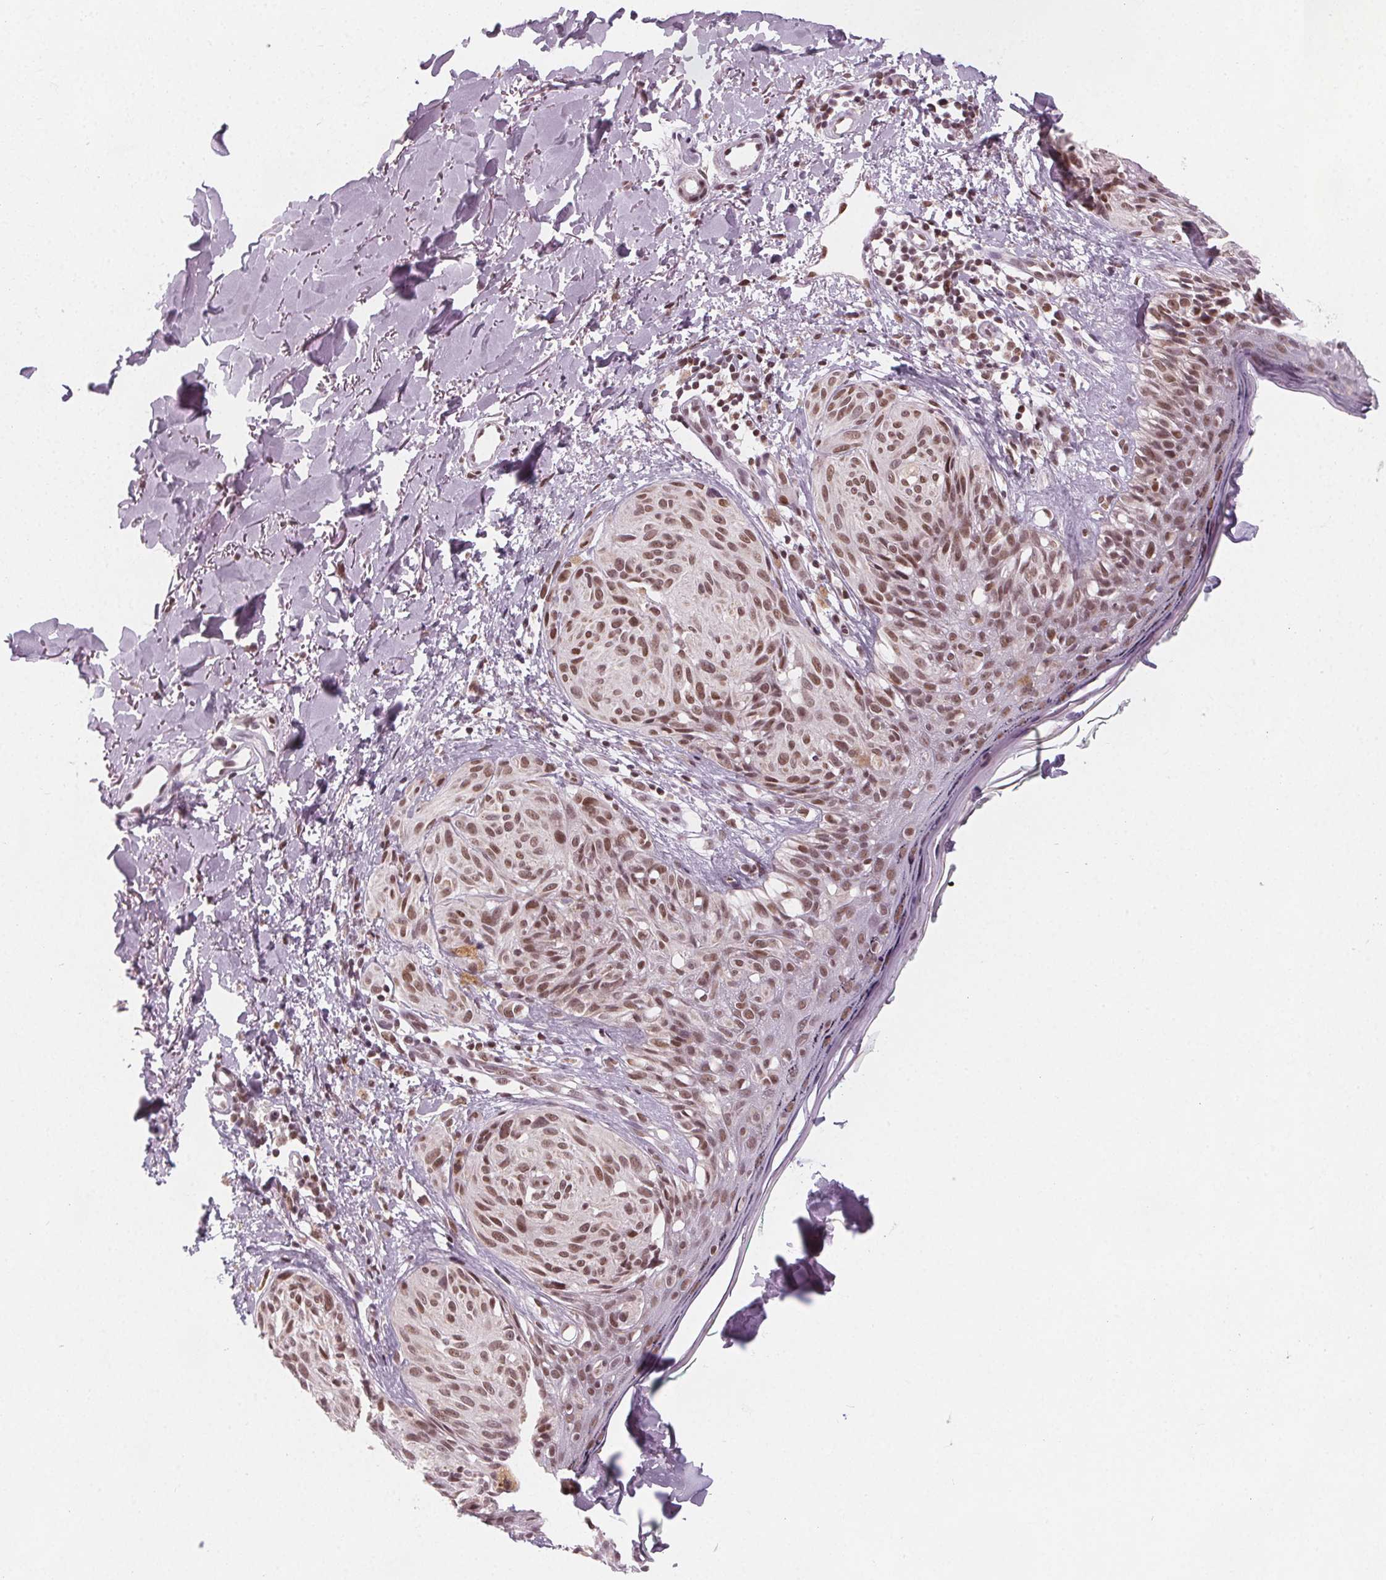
{"staining": {"intensity": "moderate", "quantity": ">75%", "location": "nuclear"}, "tissue": "melanoma", "cell_type": "Tumor cells", "image_type": "cancer", "snomed": [{"axis": "morphology", "description": "Malignant melanoma, NOS"}, {"axis": "topography", "description": "Skin"}], "caption": "A medium amount of moderate nuclear positivity is appreciated in about >75% of tumor cells in malignant melanoma tissue. (Brightfield microscopy of DAB IHC at high magnification).", "gene": "DPM2", "patient": {"sex": "female", "age": 87}}